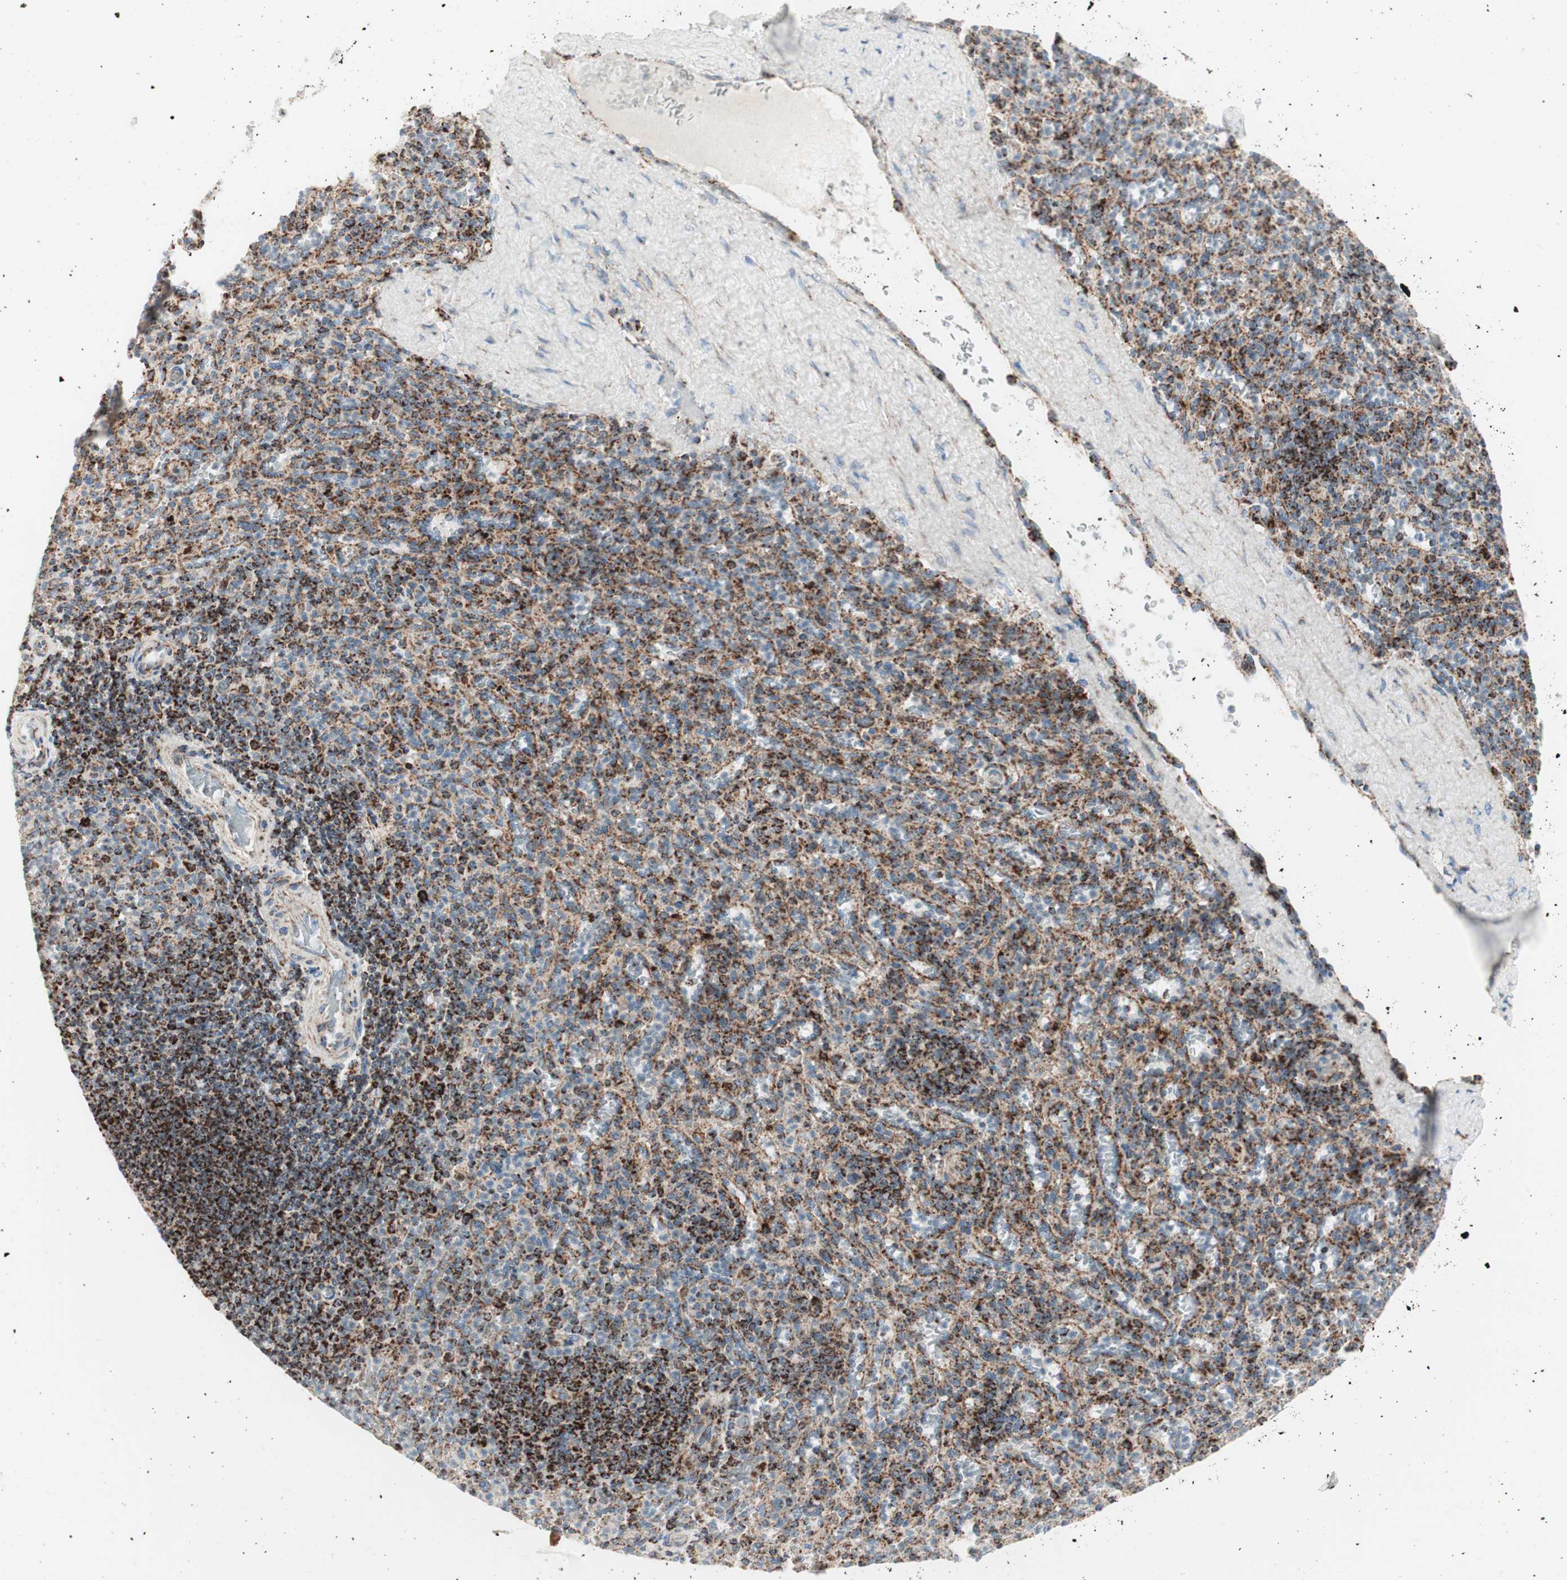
{"staining": {"intensity": "strong", "quantity": "25%-75%", "location": "cytoplasmic/membranous"}, "tissue": "spleen", "cell_type": "Cells in red pulp", "image_type": "normal", "snomed": [{"axis": "morphology", "description": "Normal tissue, NOS"}, {"axis": "topography", "description": "Spleen"}], "caption": "The immunohistochemical stain highlights strong cytoplasmic/membranous expression in cells in red pulp of normal spleen. Using DAB (brown) and hematoxylin (blue) stains, captured at high magnification using brightfield microscopy.", "gene": "TOMM20", "patient": {"sex": "male", "age": 36}}